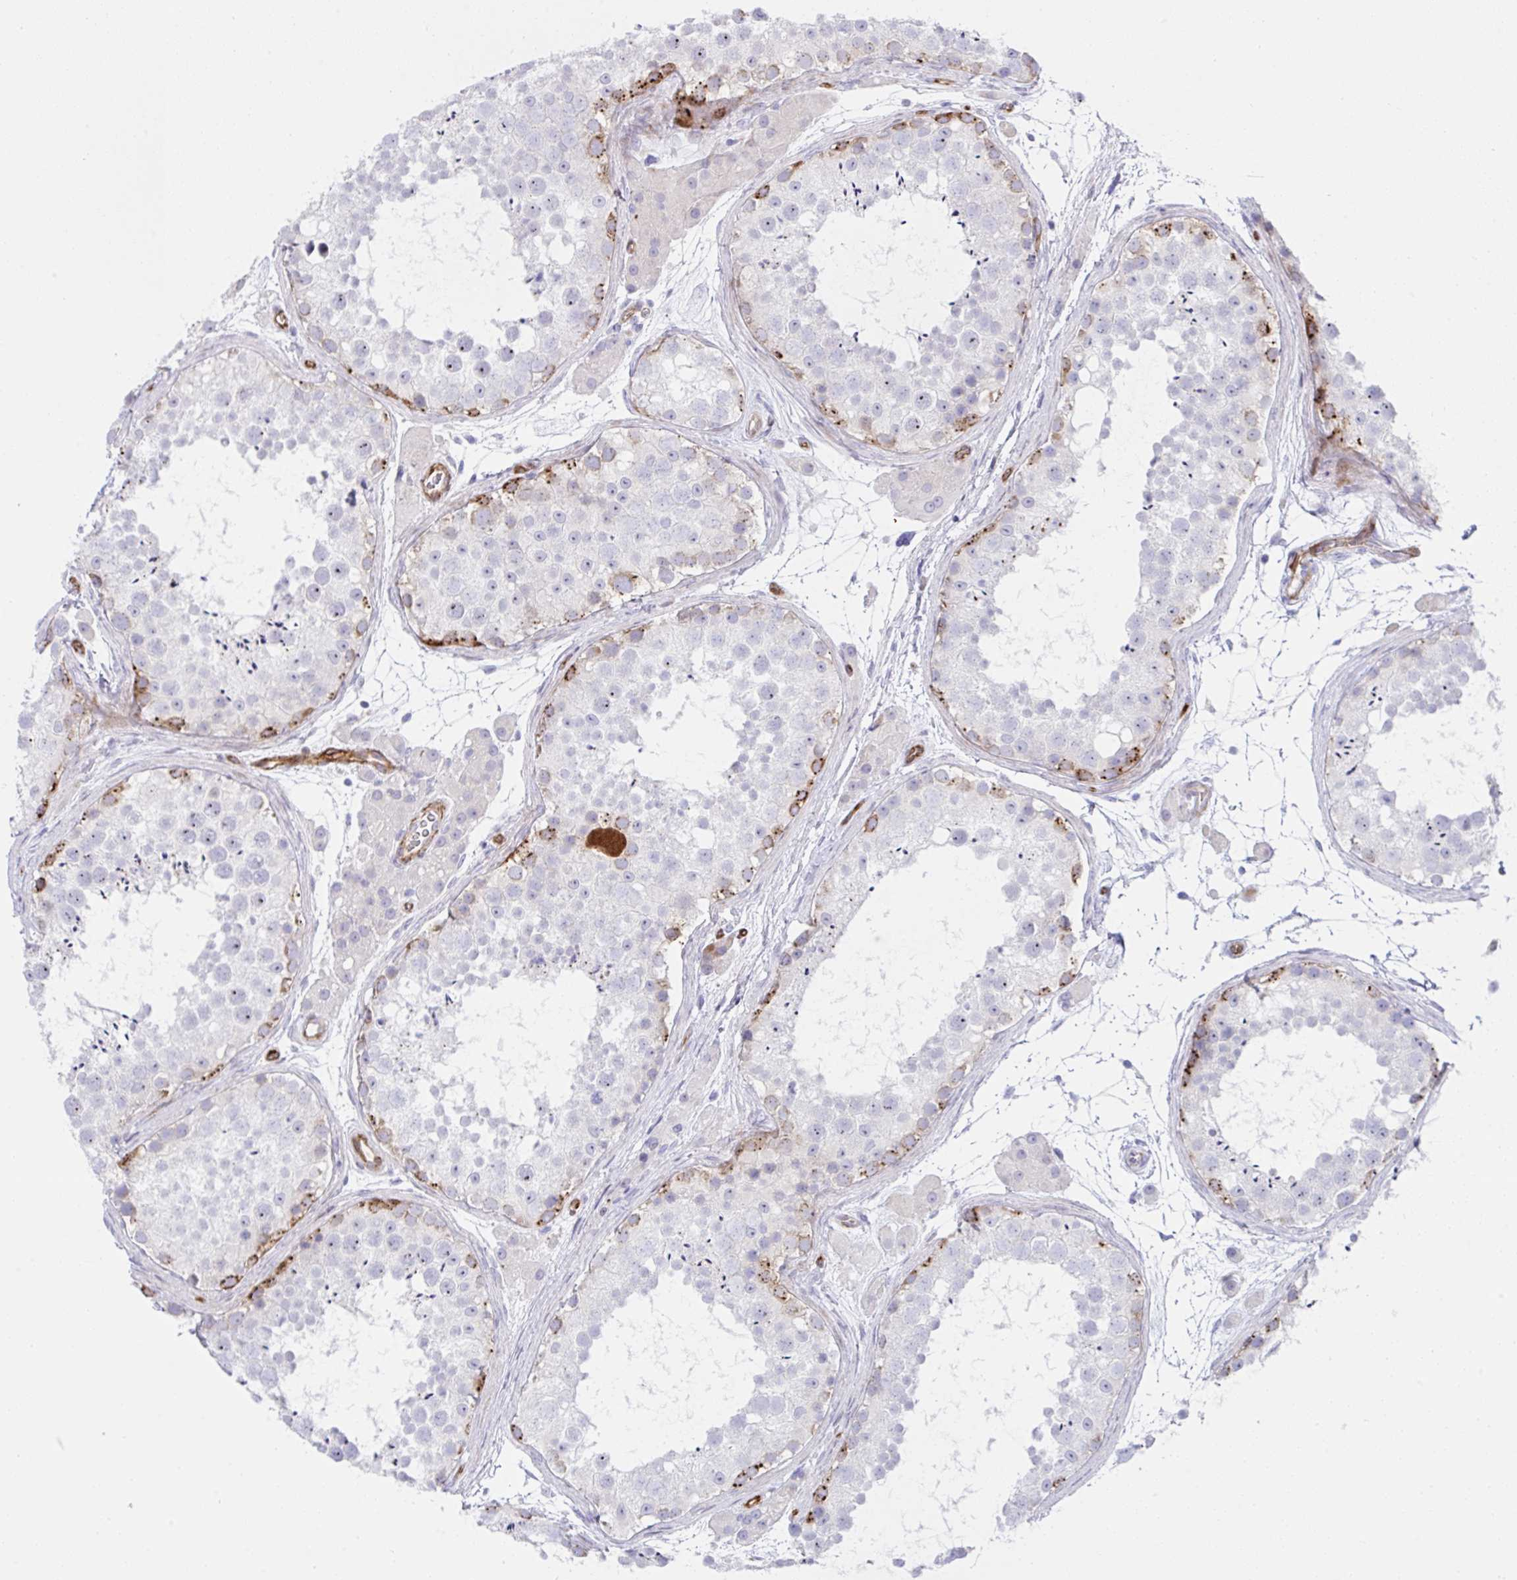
{"staining": {"intensity": "strong", "quantity": "<25%", "location": "cytoplasmic/membranous"}, "tissue": "testis", "cell_type": "Cells in seminiferous ducts", "image_type": "normal", "snomed": [{"axis": "morphology", "description": "Normal tissue, NOS"}, {"axis": "topography", "description": "Testis"}], "caption": "Approximately <25% of cells in seminiferous ducts in unremarkable human testis exhibit strong cytoplasmic/membranous protein staining as visualized by brown immunohistochemical staining.", "gene": "ZNF713", "patient": {"sex": "male", "age": 41}}